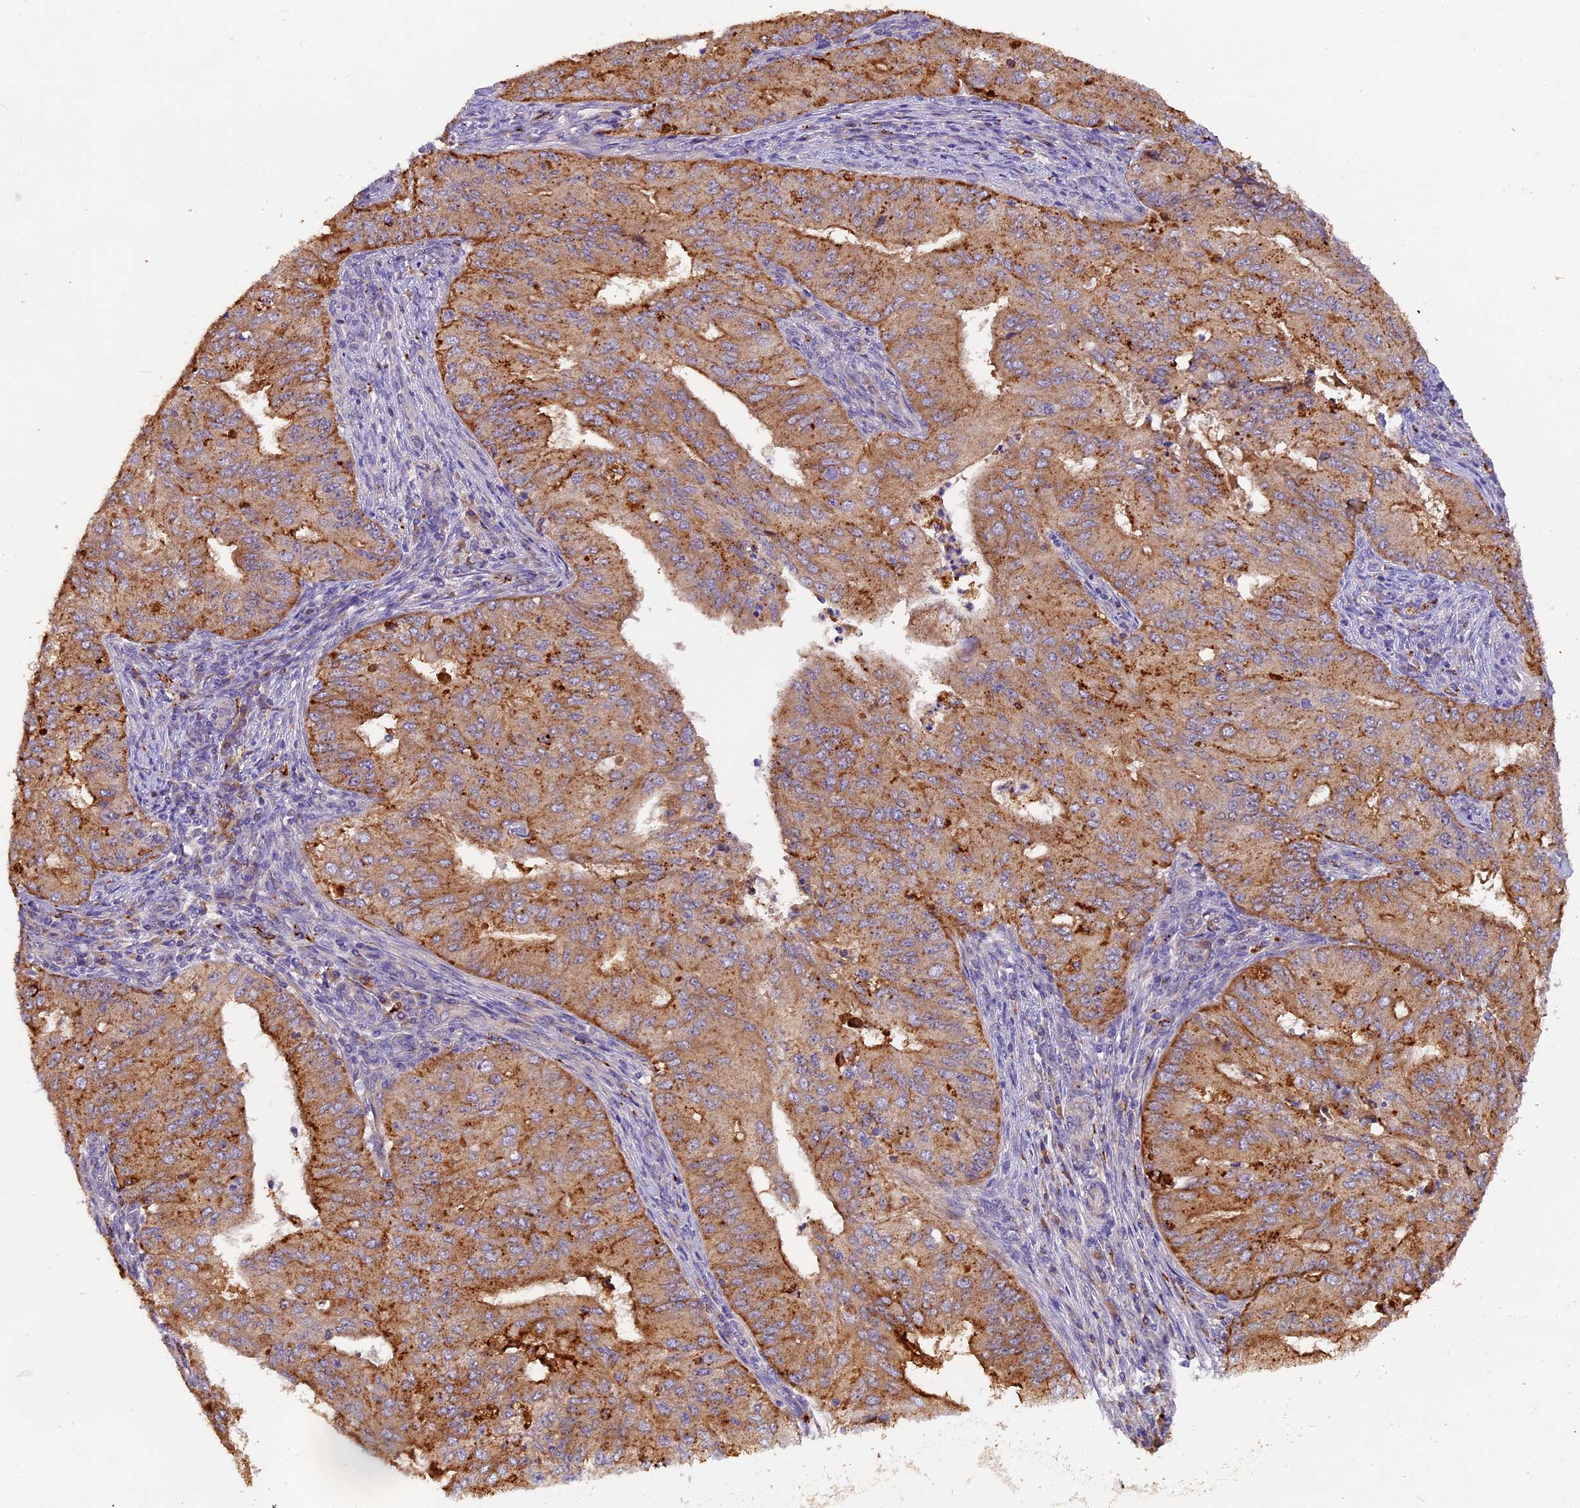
{"staining": {"intensity": "moderate", "quantity": ">75%", "location": "cytoplasmic/membranous"}, "tissue": "endometrial cancer", "cell_type": "Tumor cells", "image_type": "cancer", "snomed": [{"axis": "morphology", "description": "Adenocarcinoma, NOS"}, {"axis": "topography", "description": "Endometrium"}], "caption": "This micrograph shows immunohistochemistry (IHC) staining of human adenocarcinoma (endometrial), with medium moderate cytoplasmic/membranous positivity in about >75% of tumor cells.", "gene": "COPE", "patient": {"sex": "female", "age": 50}}